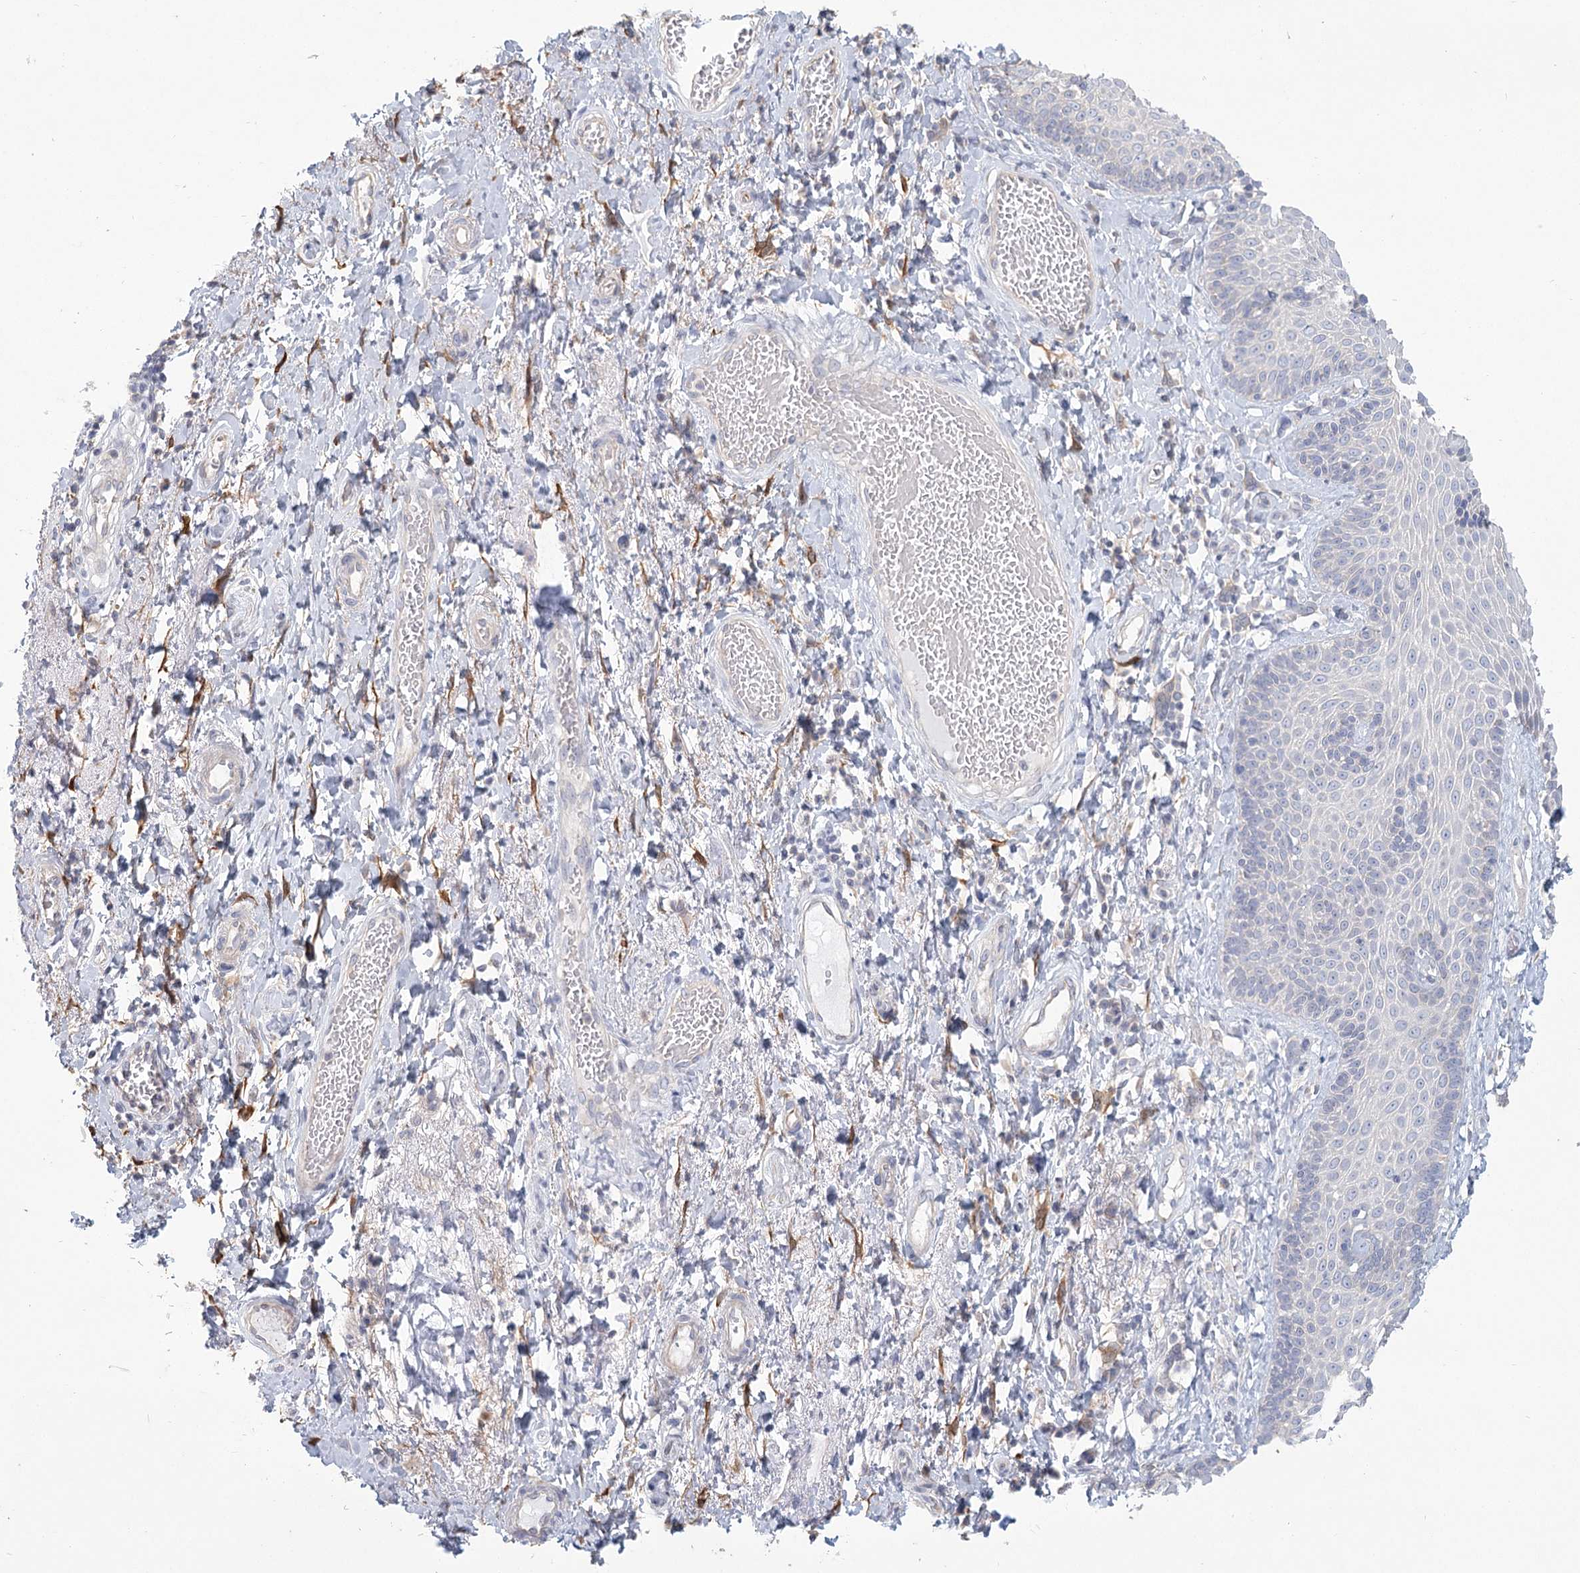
{"staining": {"intensity": "moderate", "quantity": "<25%", "location": "cytoplasmic/membranous"}, "tissue": "skin", "cell_type": "Epidermal cells", "image_type": "normal", "snomed": [{"axis": "morphology", "description": "Normal tissue, NOS"}, {"axis": "topography", "description": "Anal"}], "caption": "Protein analysis of benign skin demonstrates moderate cytoplasmic/membranous staining in approximately <25% of epidermal cells.", "gene": "CNTLN", "patient": {"sex": "male", "age": 69}}